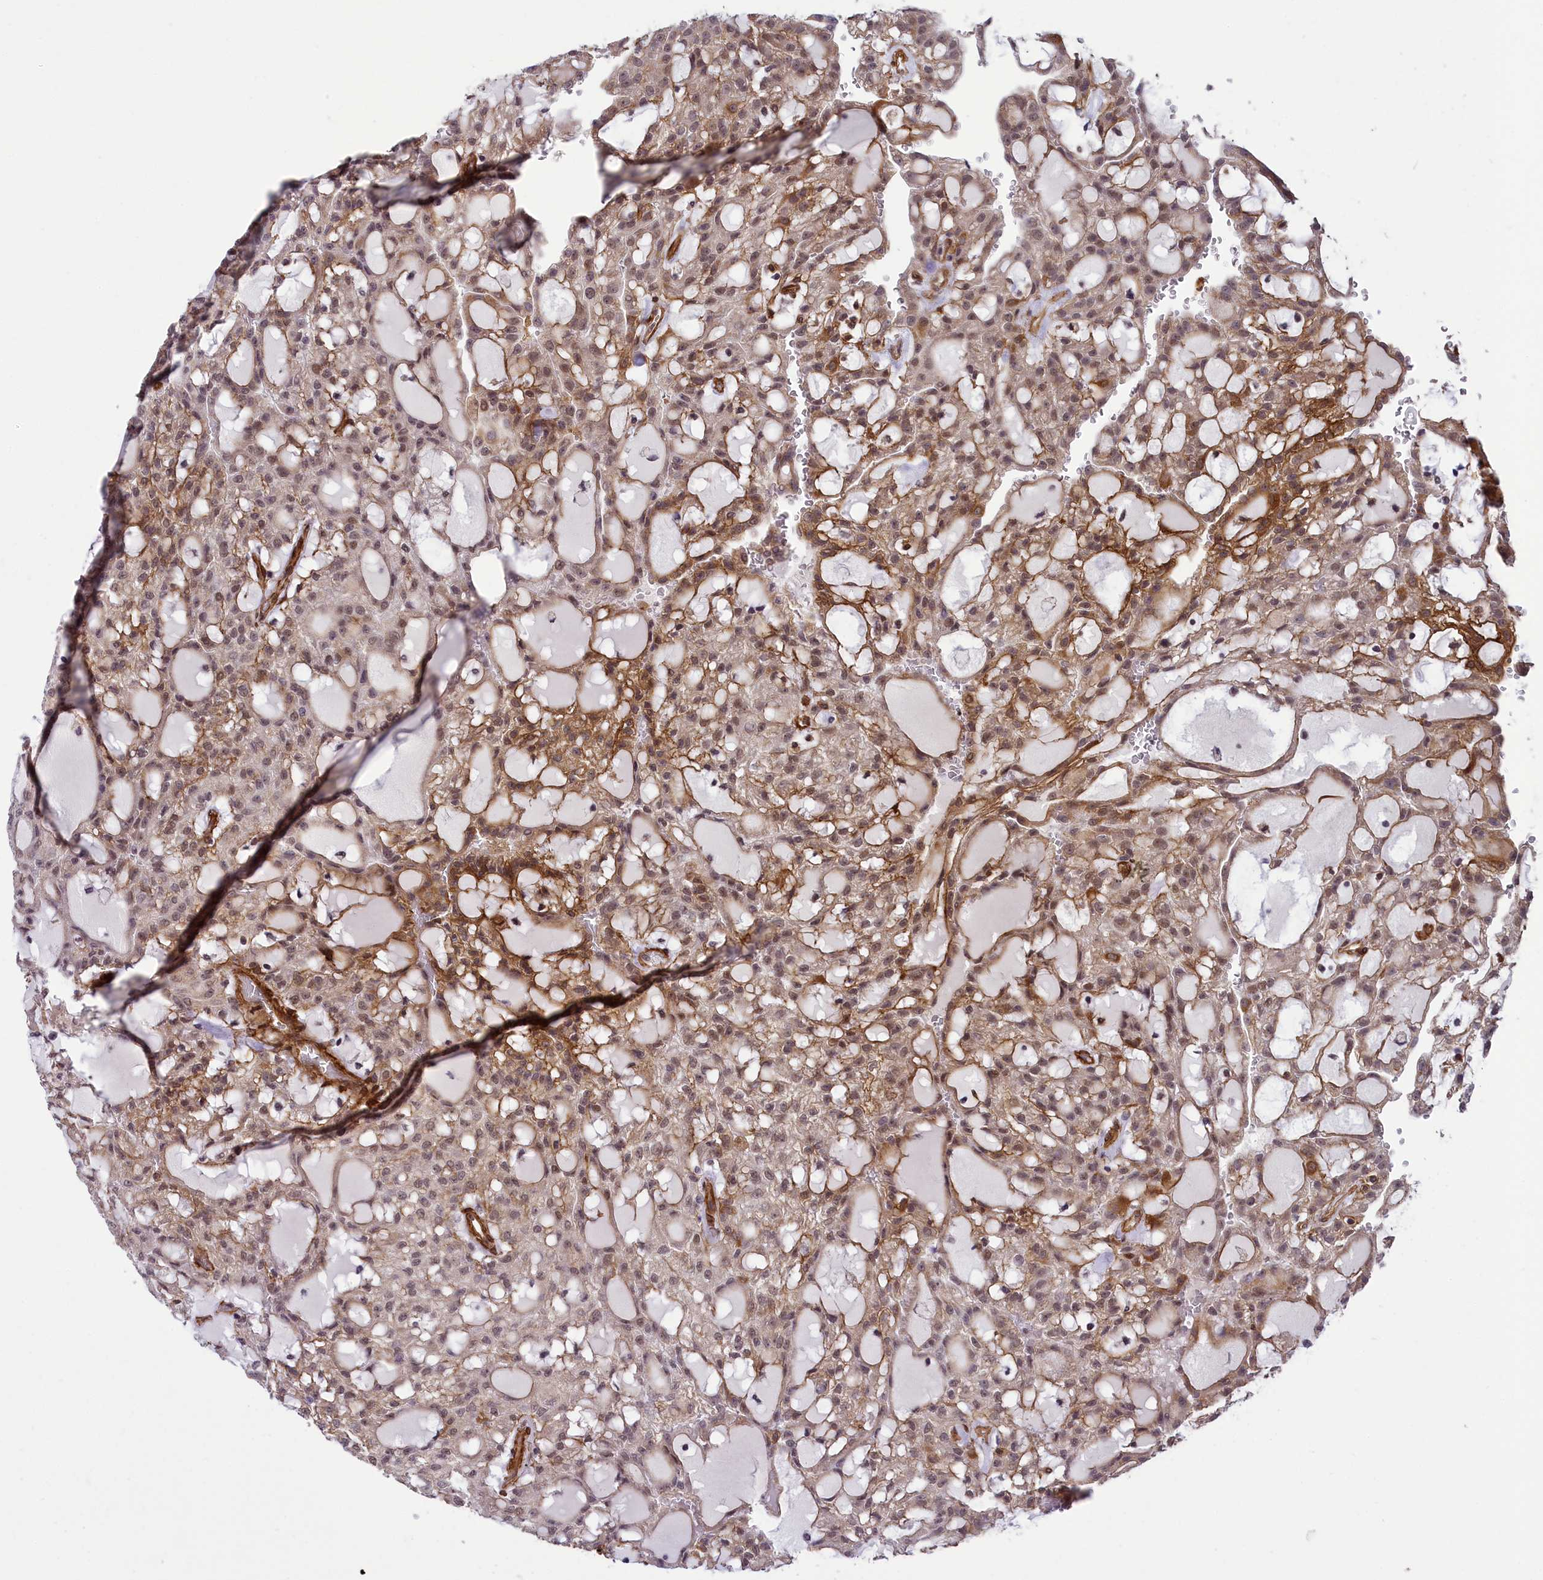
{"staining": {"intensity": "moderate", "quantity": "25%-75%", "location": "cytoplasmic/membranous"}, "tissue": "renal cancer", "cell_type": "Tumor cells", "image_type": "cancer", "snomed": [{"axis": "morphology", "description": "Adenocarcinoma, NOS"}, {"axis": "topography", "description": "Kidney"}], "caption": "Renal cancer tissue shows moderate cytoplasmic/membranous expression in about 25%-75% of tumor cells, visualized by immunohistochemistry.", "gene": "TNS1", "patient": {"sex": "male", "age": 63}}